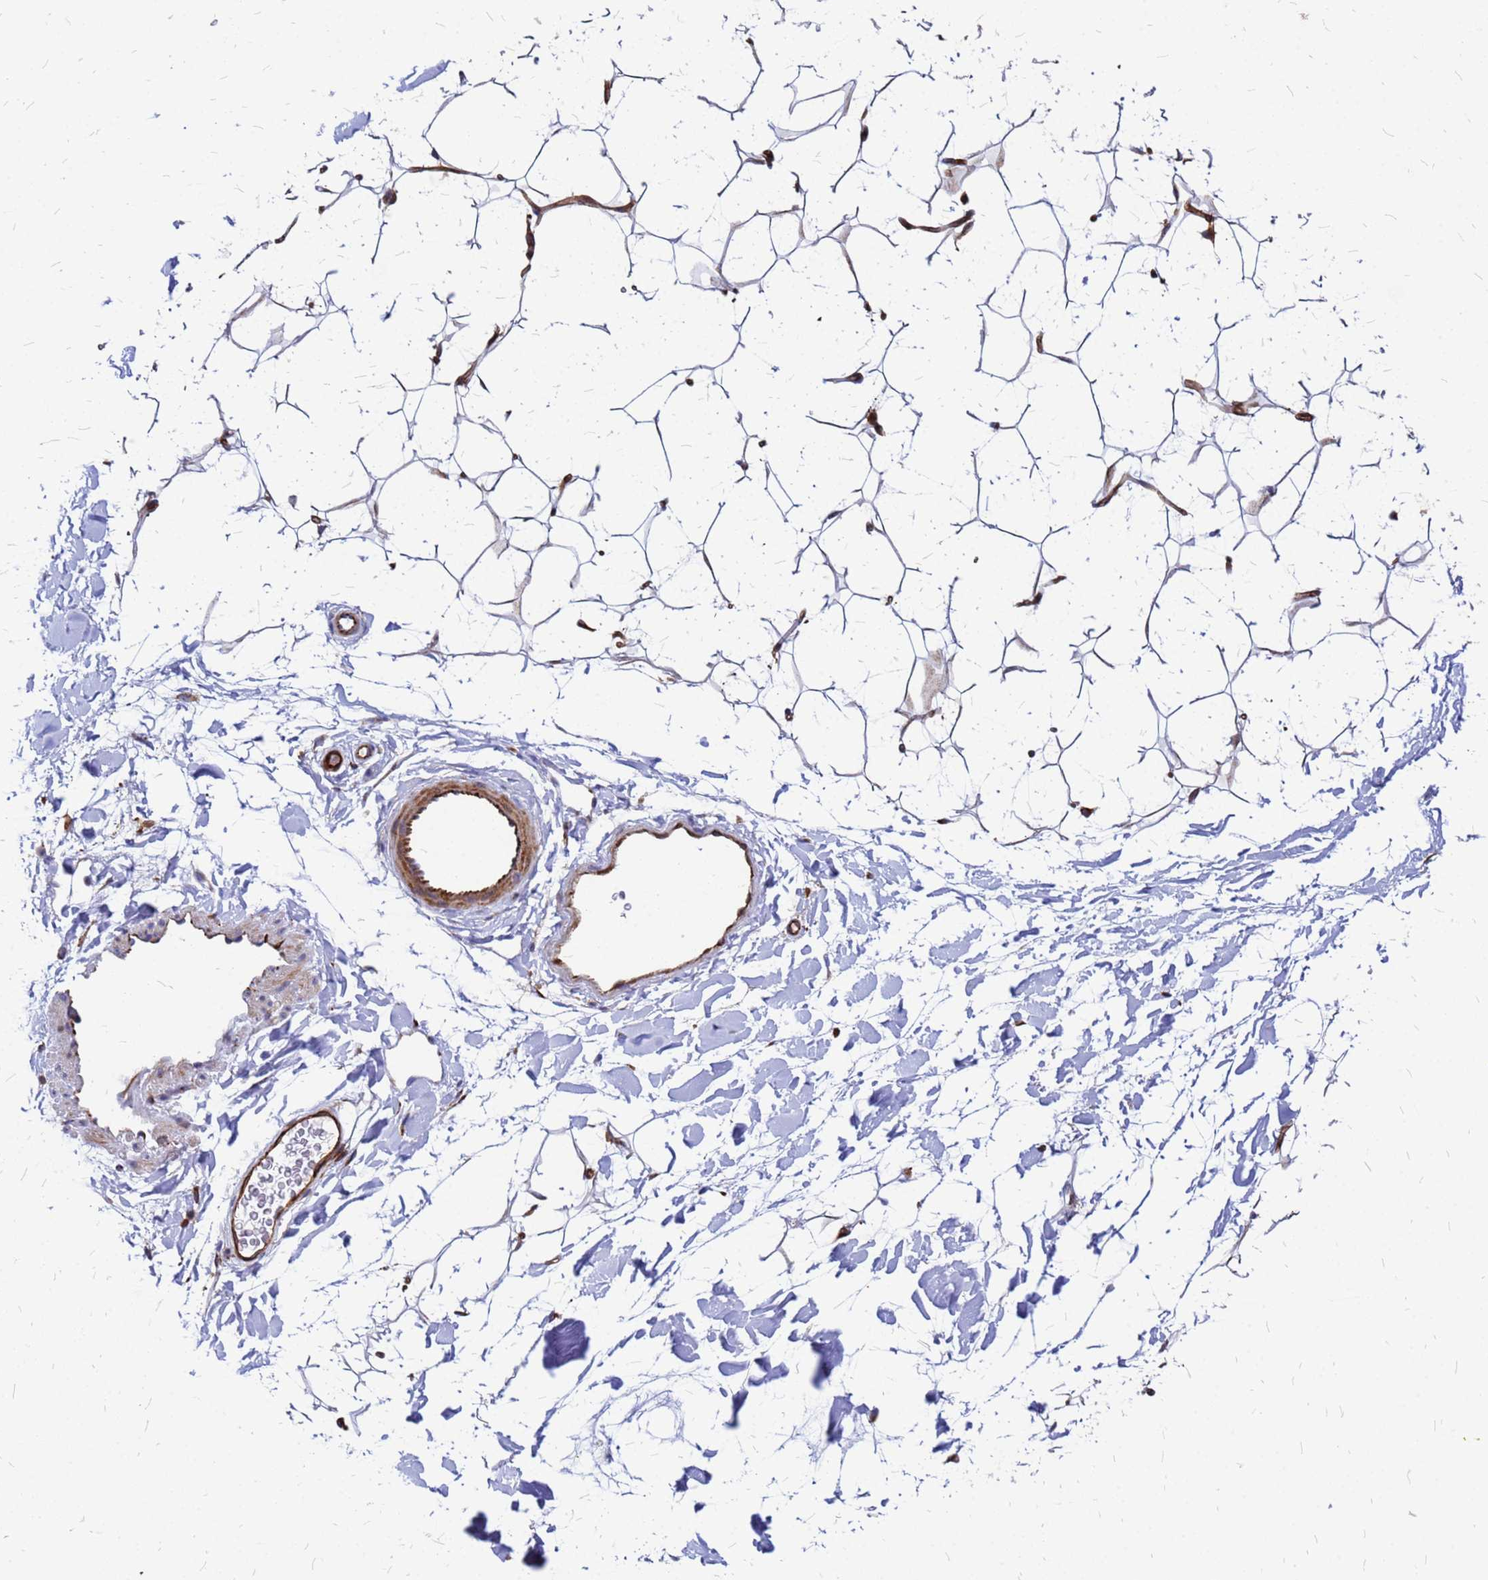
{"staining": {"intensity": "moderate", "quantity": ">75%", "location": "cytoplasmic/membranous,nuclear"}, "tissue": "adipose tissue", "cell_type": "Adipocytes", "image_type": "normal", "snomed": [{"axis": "morphology", "description": "Normal tissue, NOS"}, {"axis": "topography", "description": "Breast"}], "caption": "Adipocytes reveal moderate cytoplasmic/membranous,nuclear expression in about >75% of cells in unremarkable adipose tissue.", "gene": "NOSTRIN", "patient": {"sex": "female", "age": 26}}